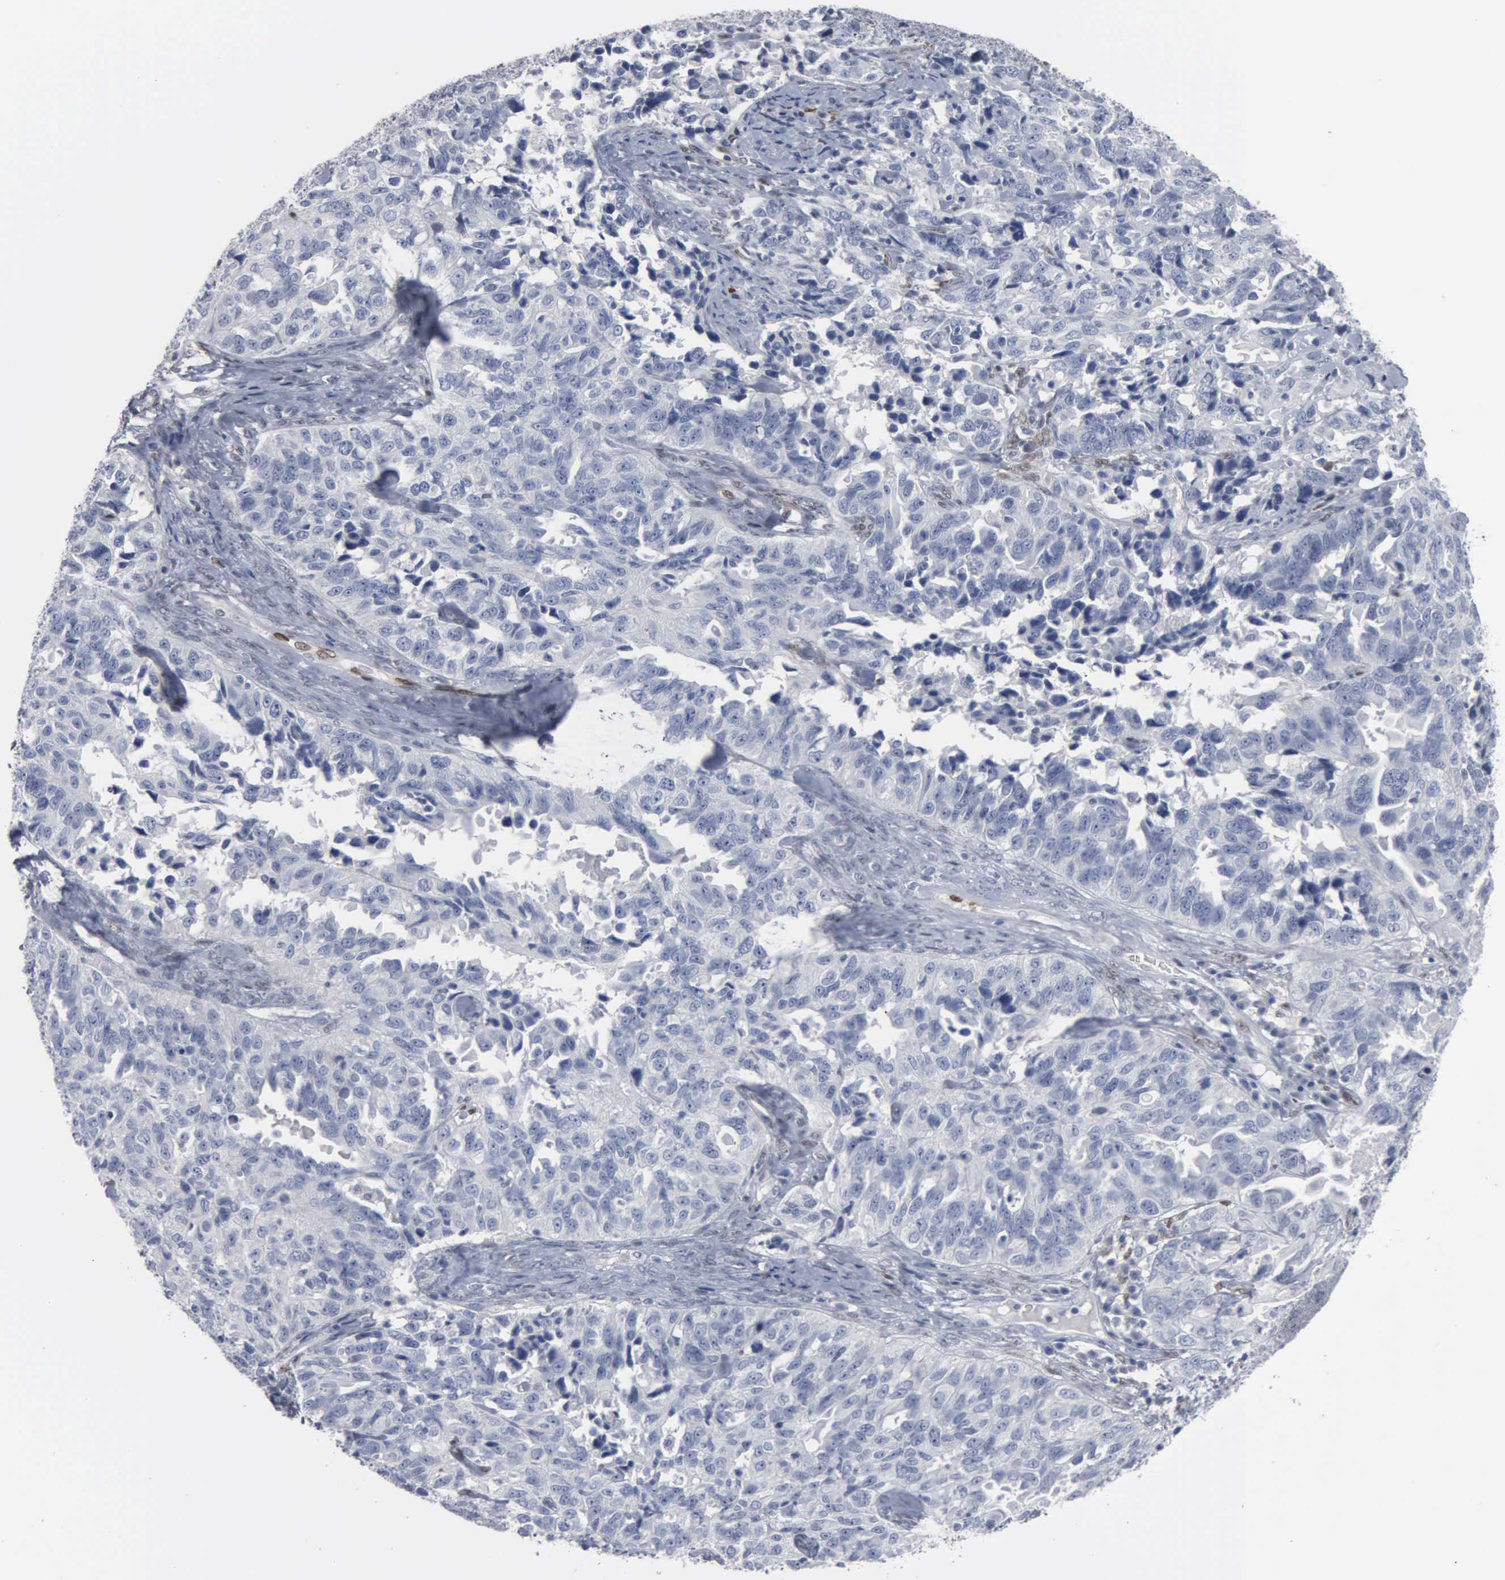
{"staining": {"intensity": "negative", "quantity": "none", "location": "none"}, "tissue": "ovarian cancer", "cell_type": "Tumor cells", "image_type": "cancer", "snomed": [{"axis": "morphology", "description": "Cystadenocarcinoma, serous, NOS"}, {"axis": "topography", "description": "Ovary"}], "caption": "The photomicrograph displays no significant staining in tumor cells of ovarian cancer (serous cystadenocarcinoma). (Stains: DAB IHC with hematoxylin counter stain, Microscopy: brightfield microscopy at high magnification).", "gene": "FGF2", "patient": {"sex": "female", "age": 82}}